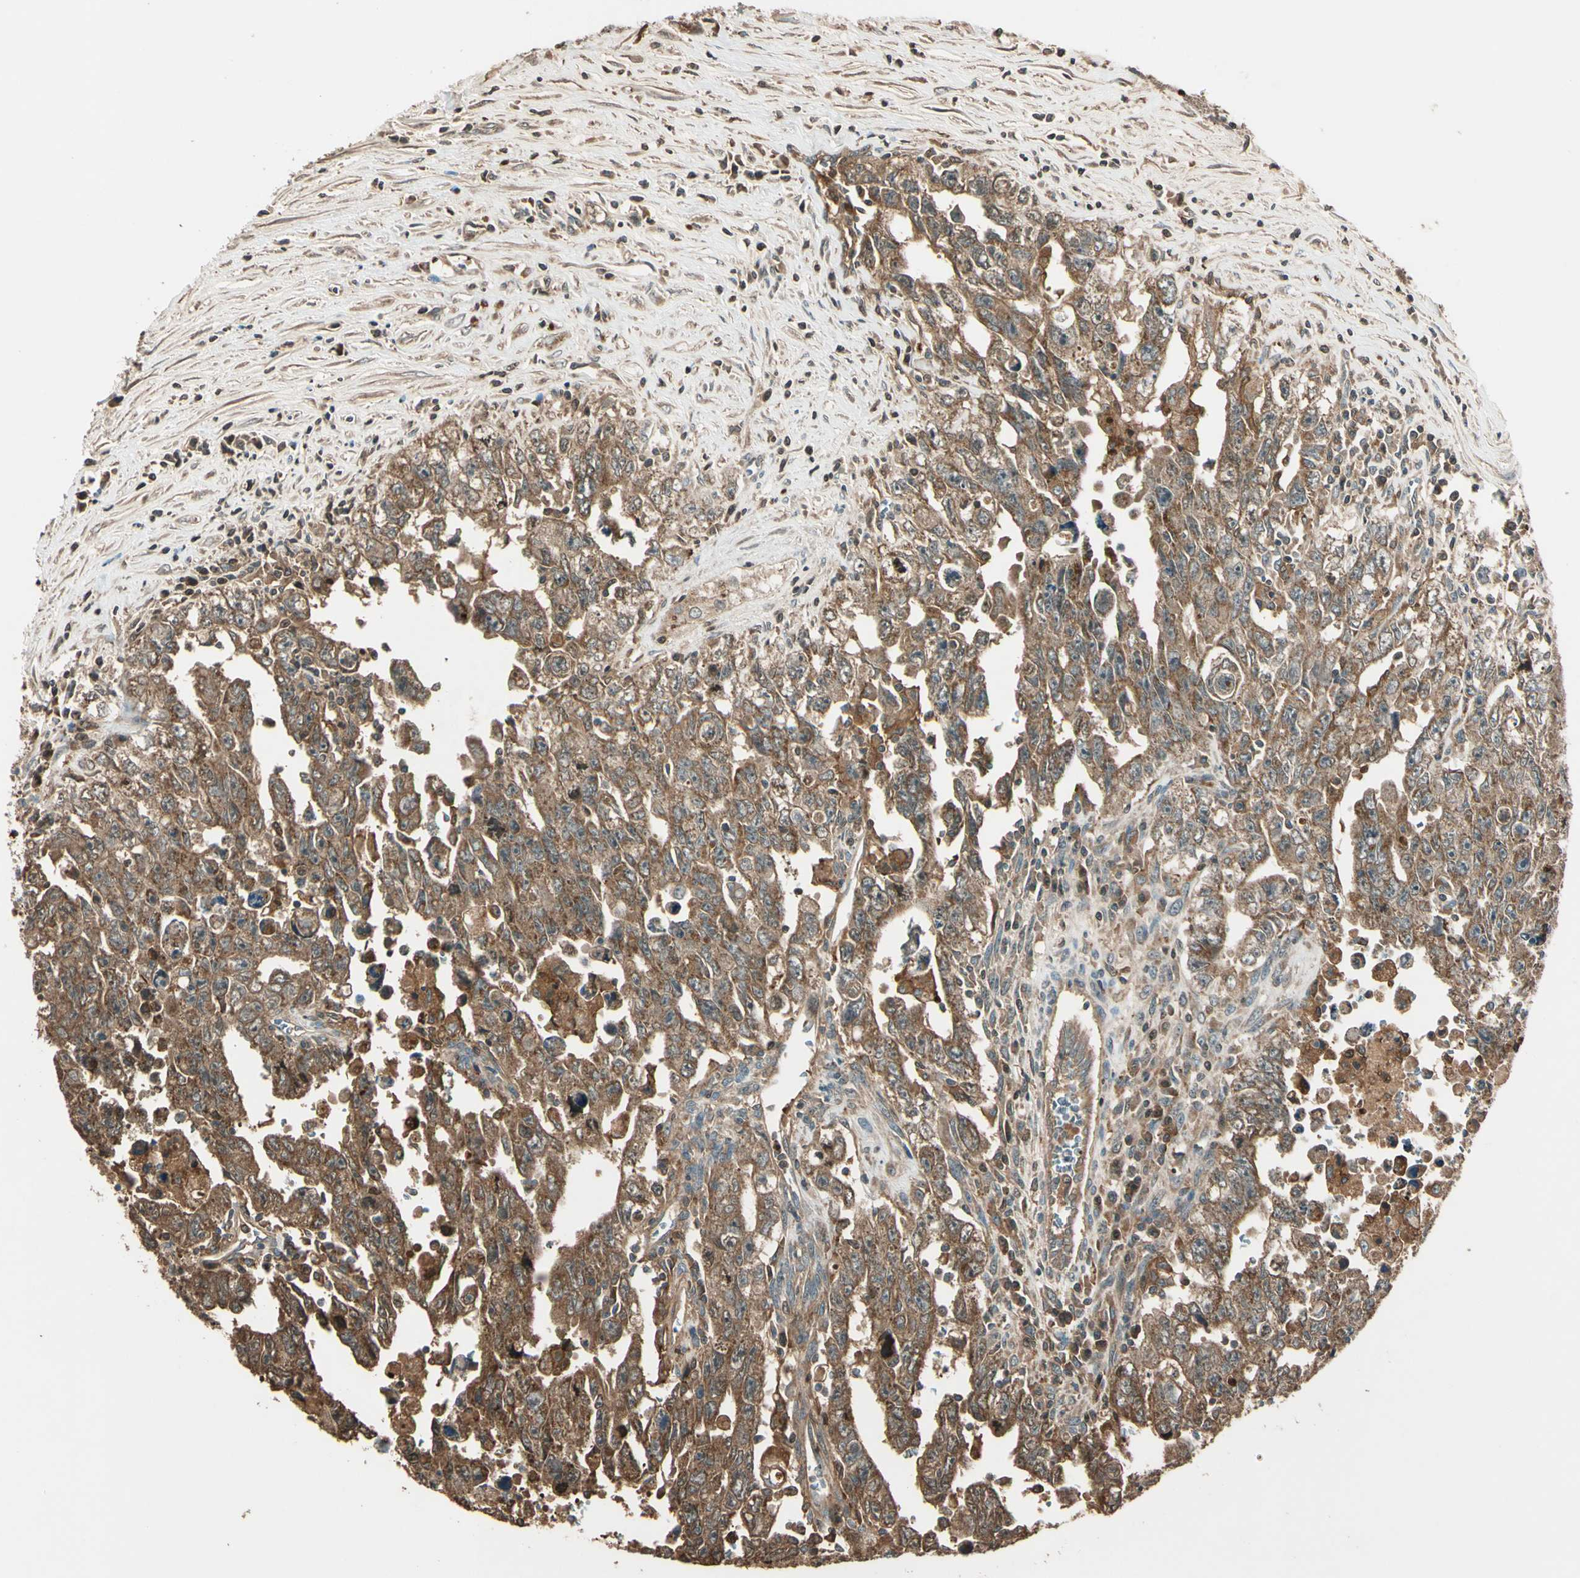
{"staining": {"intensity": "moderate", "quantity": ">75%", "location": "cytoplasmic/membranous"}, "tissue": "testis cancer", "cell_type": "Tumor cells", "image_type": "cancer", "snomed": [{"axis": "morphology", "description": "Carcinoma, Embryonal, NOS"}, {"axis": "topography", "description": "Testis"}], "caption": "Testis cancer (embryonal carcinoma) was stained to show a protein in brown. There is medium levels of moderate cytoplasmic/membranous staining in approximately >75% of tumor cells.", "gene": "STX11", "patient": {"sex": "male", "age": 28}}